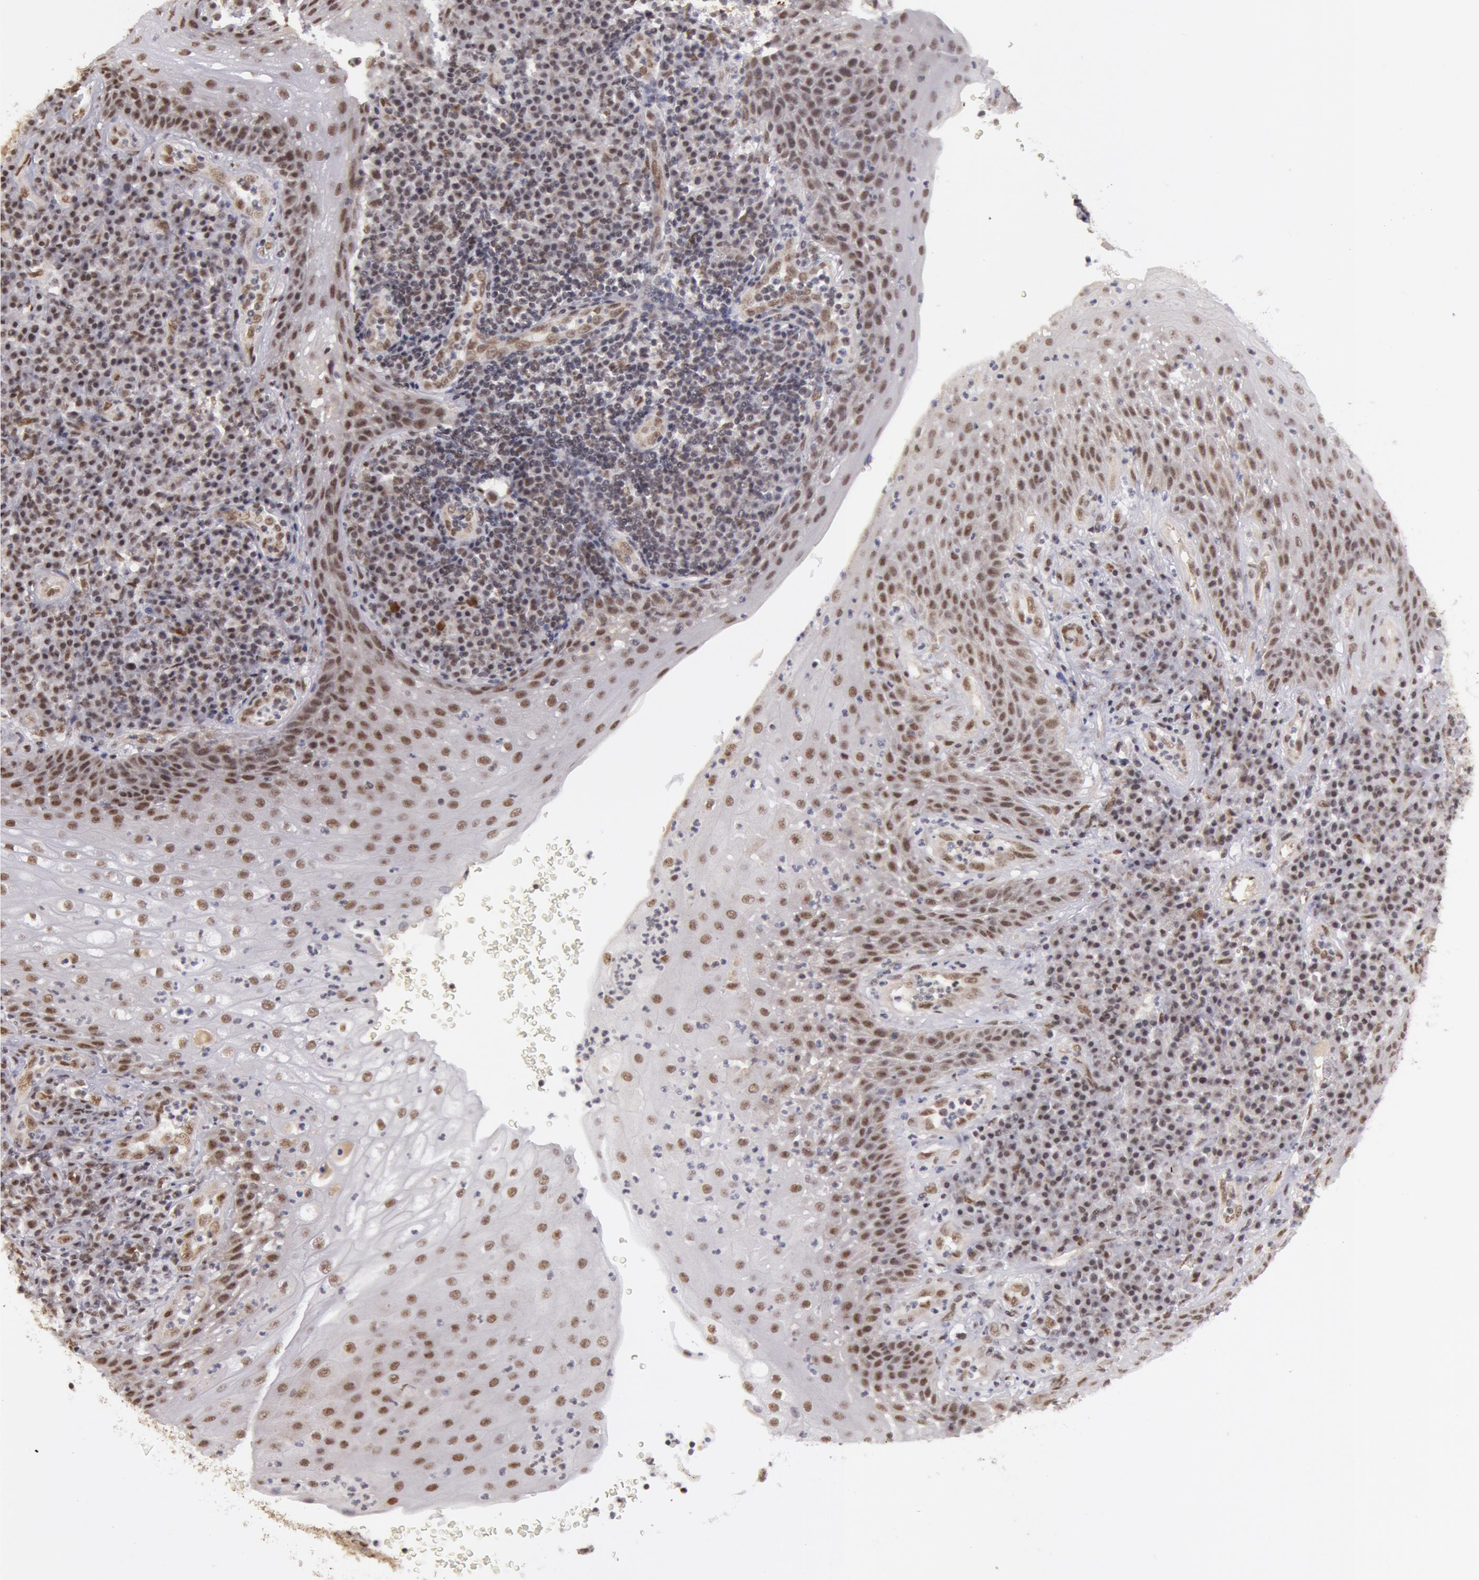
{"staining": {"intensity": "moderate", "quantity": "25%-75%", "location": "nuclear"}, "tissue": "tonsil", "cell_type": "Germinal center cells", "image_type": "normal", "snomed": [{"axis": "morphology", "description": "Normal tissue, NOS"}, {"axis": "topography", "description": "Tonsil"}], "caption": "DAB immunohistochemical staining of unremarkable tonsil demonstrates moderate nuclear protein positivity in approximately 25%-75% of germinal center cells.", "gene": "VRTN", "patient": {"sex": "female", "age": 40}}